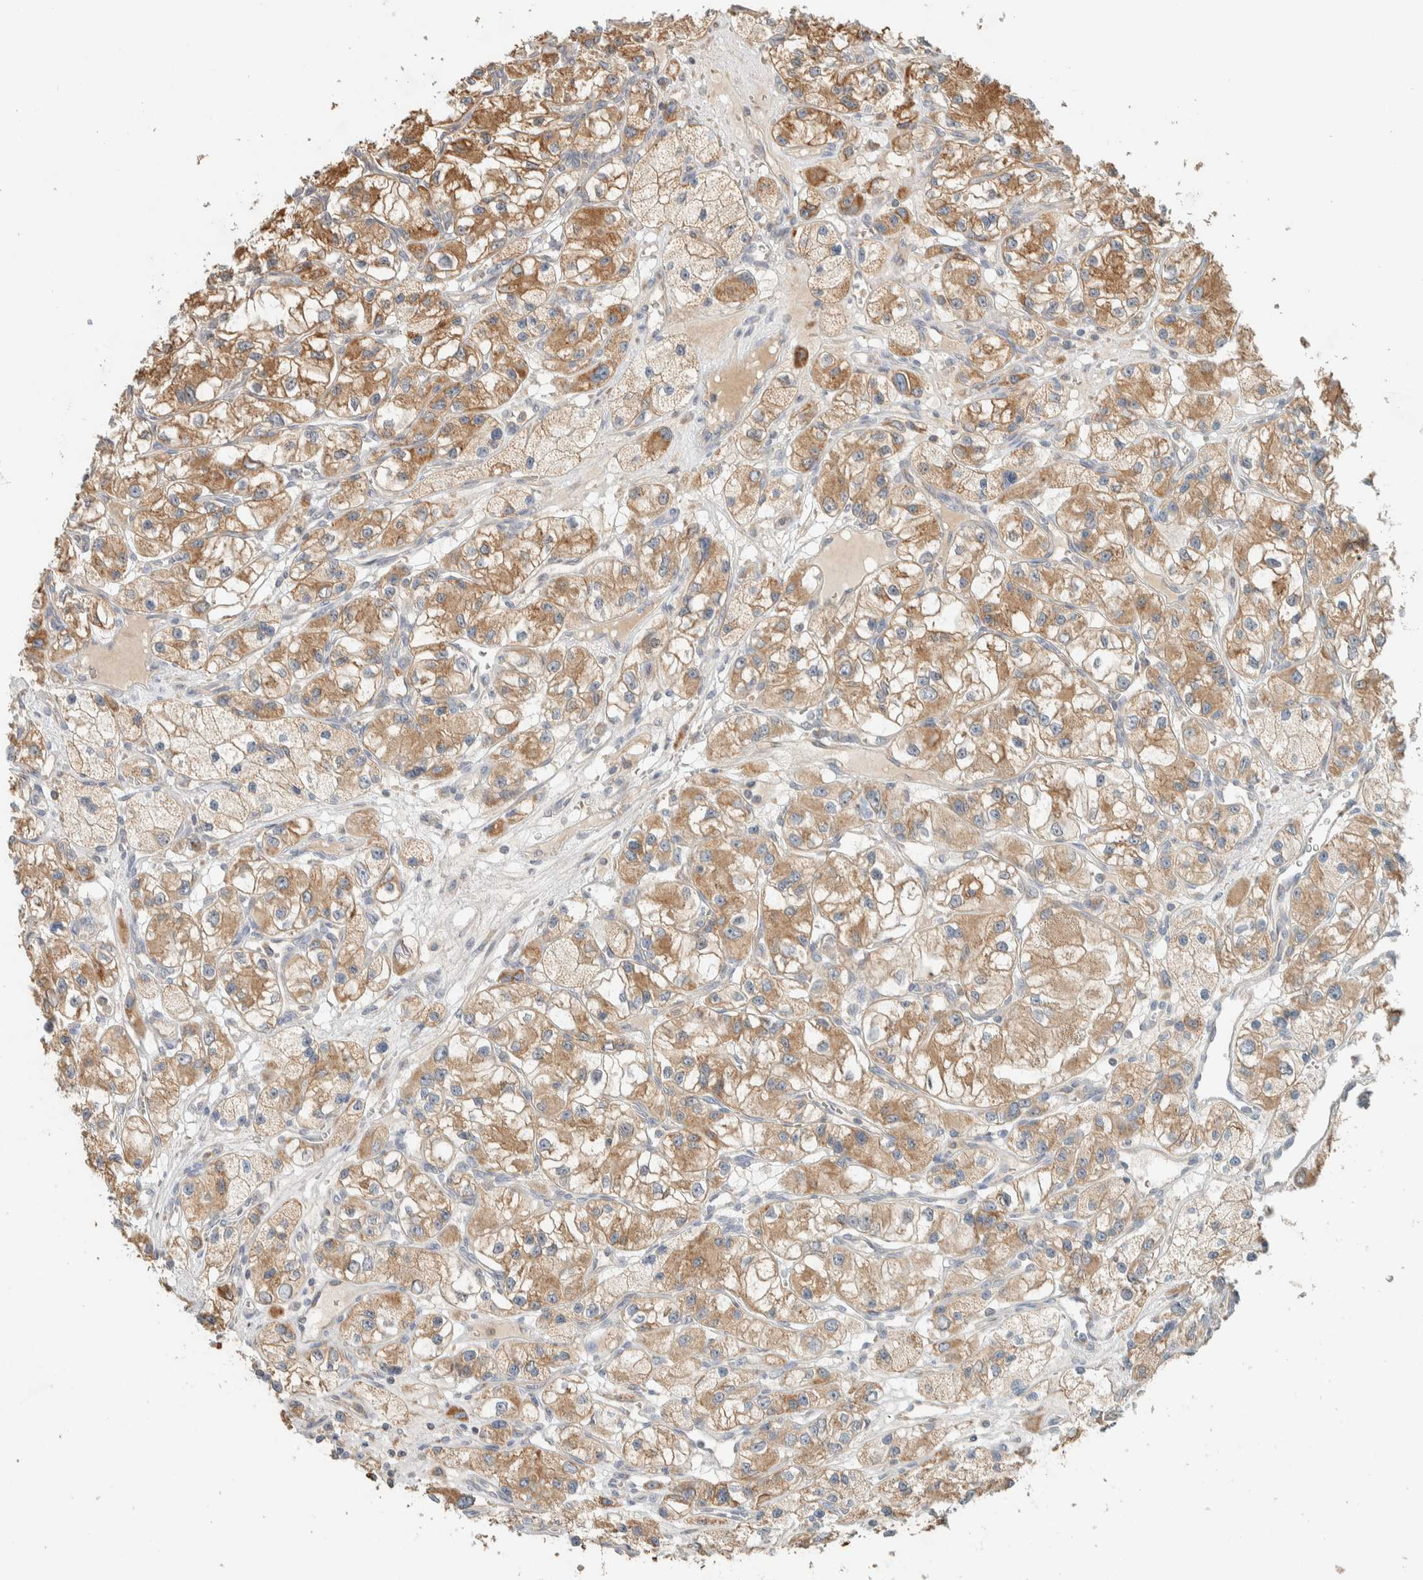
{"staining": {"intensity": "moderate", "quantity": ">75%", "location": "cytoplasmic/membranous"}, "tissue": "renal cancer", "cell_type": "Tumor cells", "image_type": "cancer", "snomed": [{"axis": "morphology", "description": "Adenocarcinoma, NOS"}, {"axis": "topography", "description": "Kidney"}], "caption": "Immunohistochemical staining of renal adenocarcinoma displays medium levels of moderate cytoplasmic/membranous protein positivity in approximately >75% of tumor cells.", "gene": "RAB11FIP1", "patient": {"sex": "female", "age": 57}}